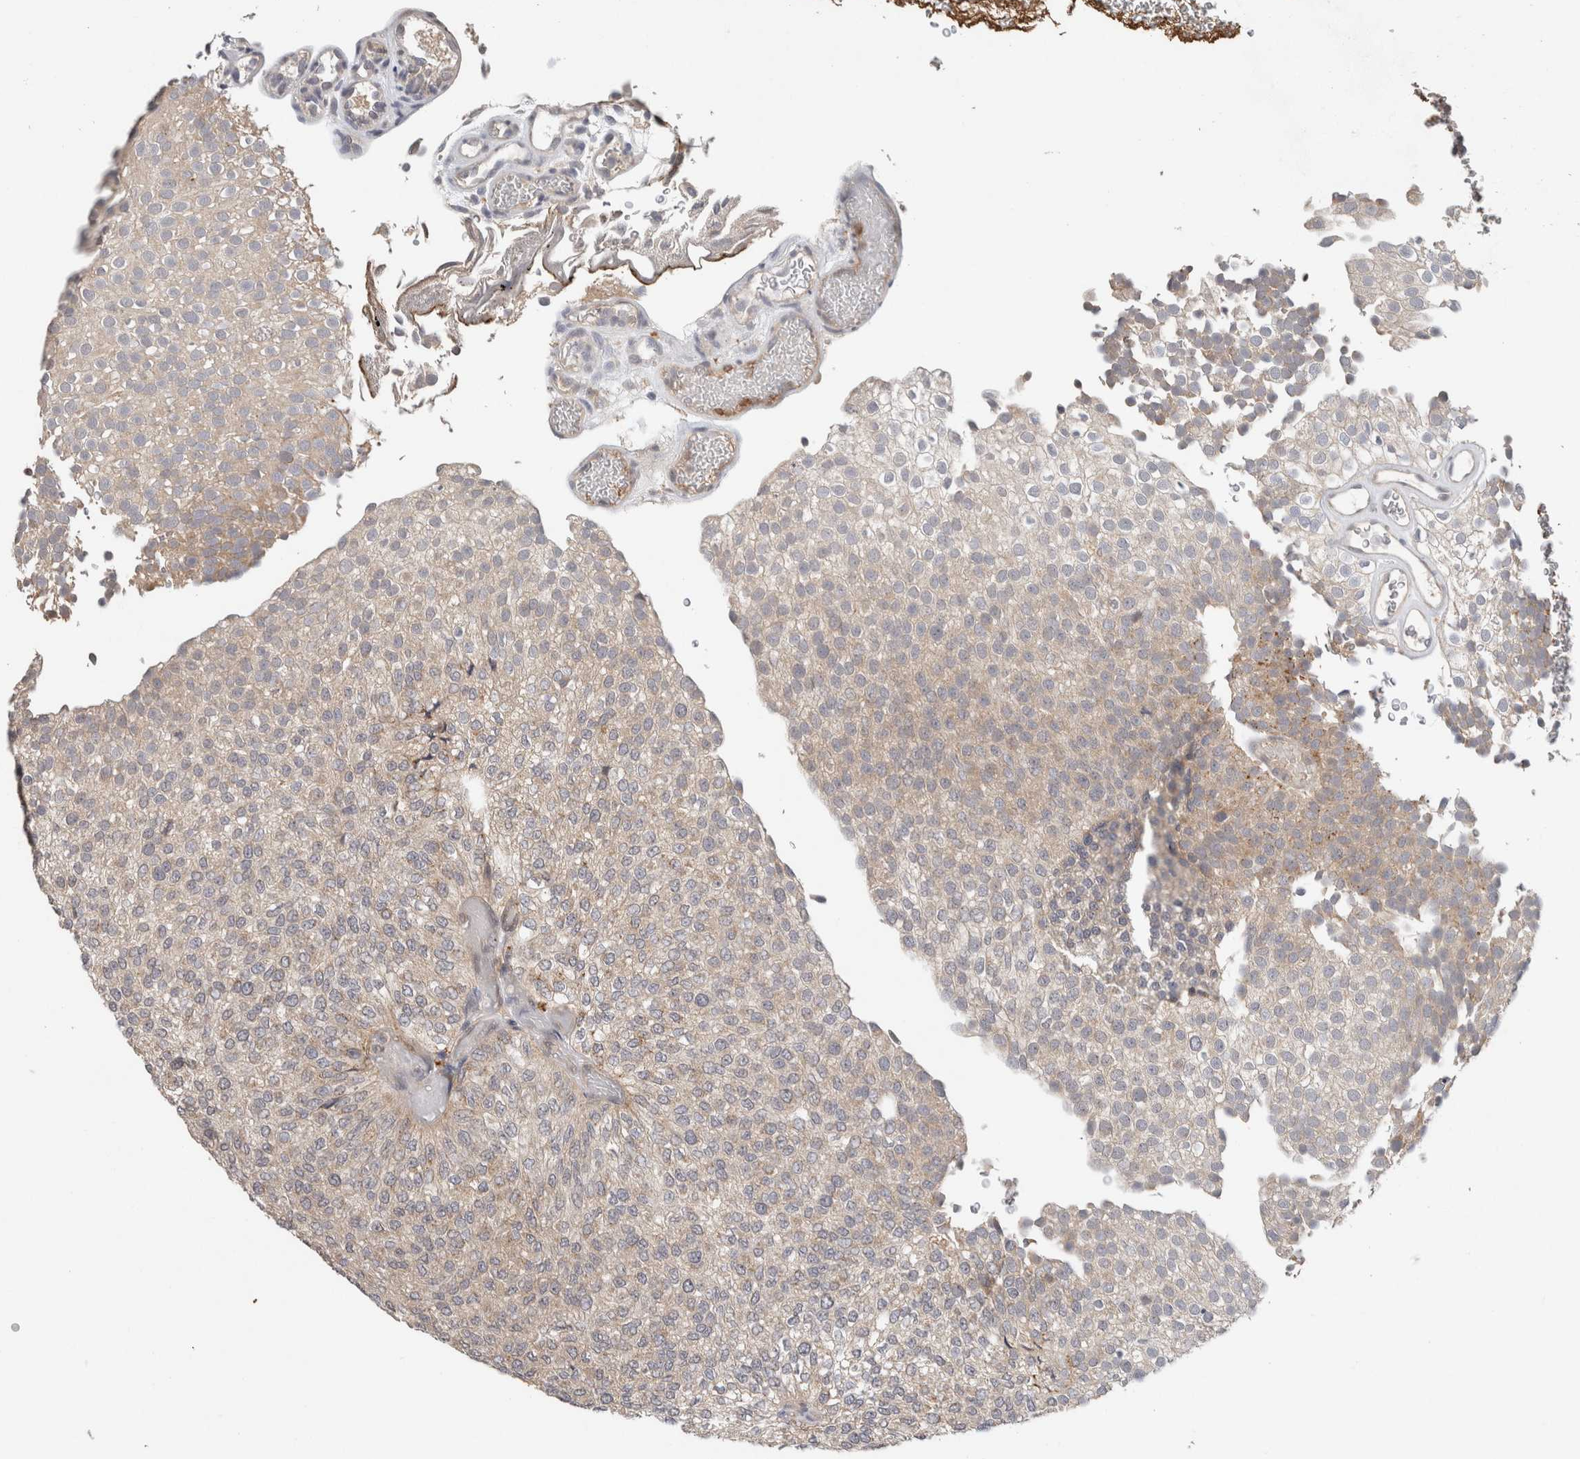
{"staining": {"intensity": "weak", "quantity": "25%-75%", "location": "cytoplasmic/membranous"}, "tissue": "urothelial cancer", "cell_type": "Tumor cells", "image_type": "cancer", "snomed": [{"axis": "morphology", "description": "Urothelial carcinoma, Low grade"}, {"axis": "topography", "description": "Urinary bladder"}], "caption": "The histopathology image demonstrates staining of urothelial cancer, revealing weak cytoplasmic/membranous protein expression (brown color) within tumor cells. Ihc stains the protein in brown and the nuclei are stained blue.", "gene": "SGK1", "patient": {"sex": "male", "age": 78}}